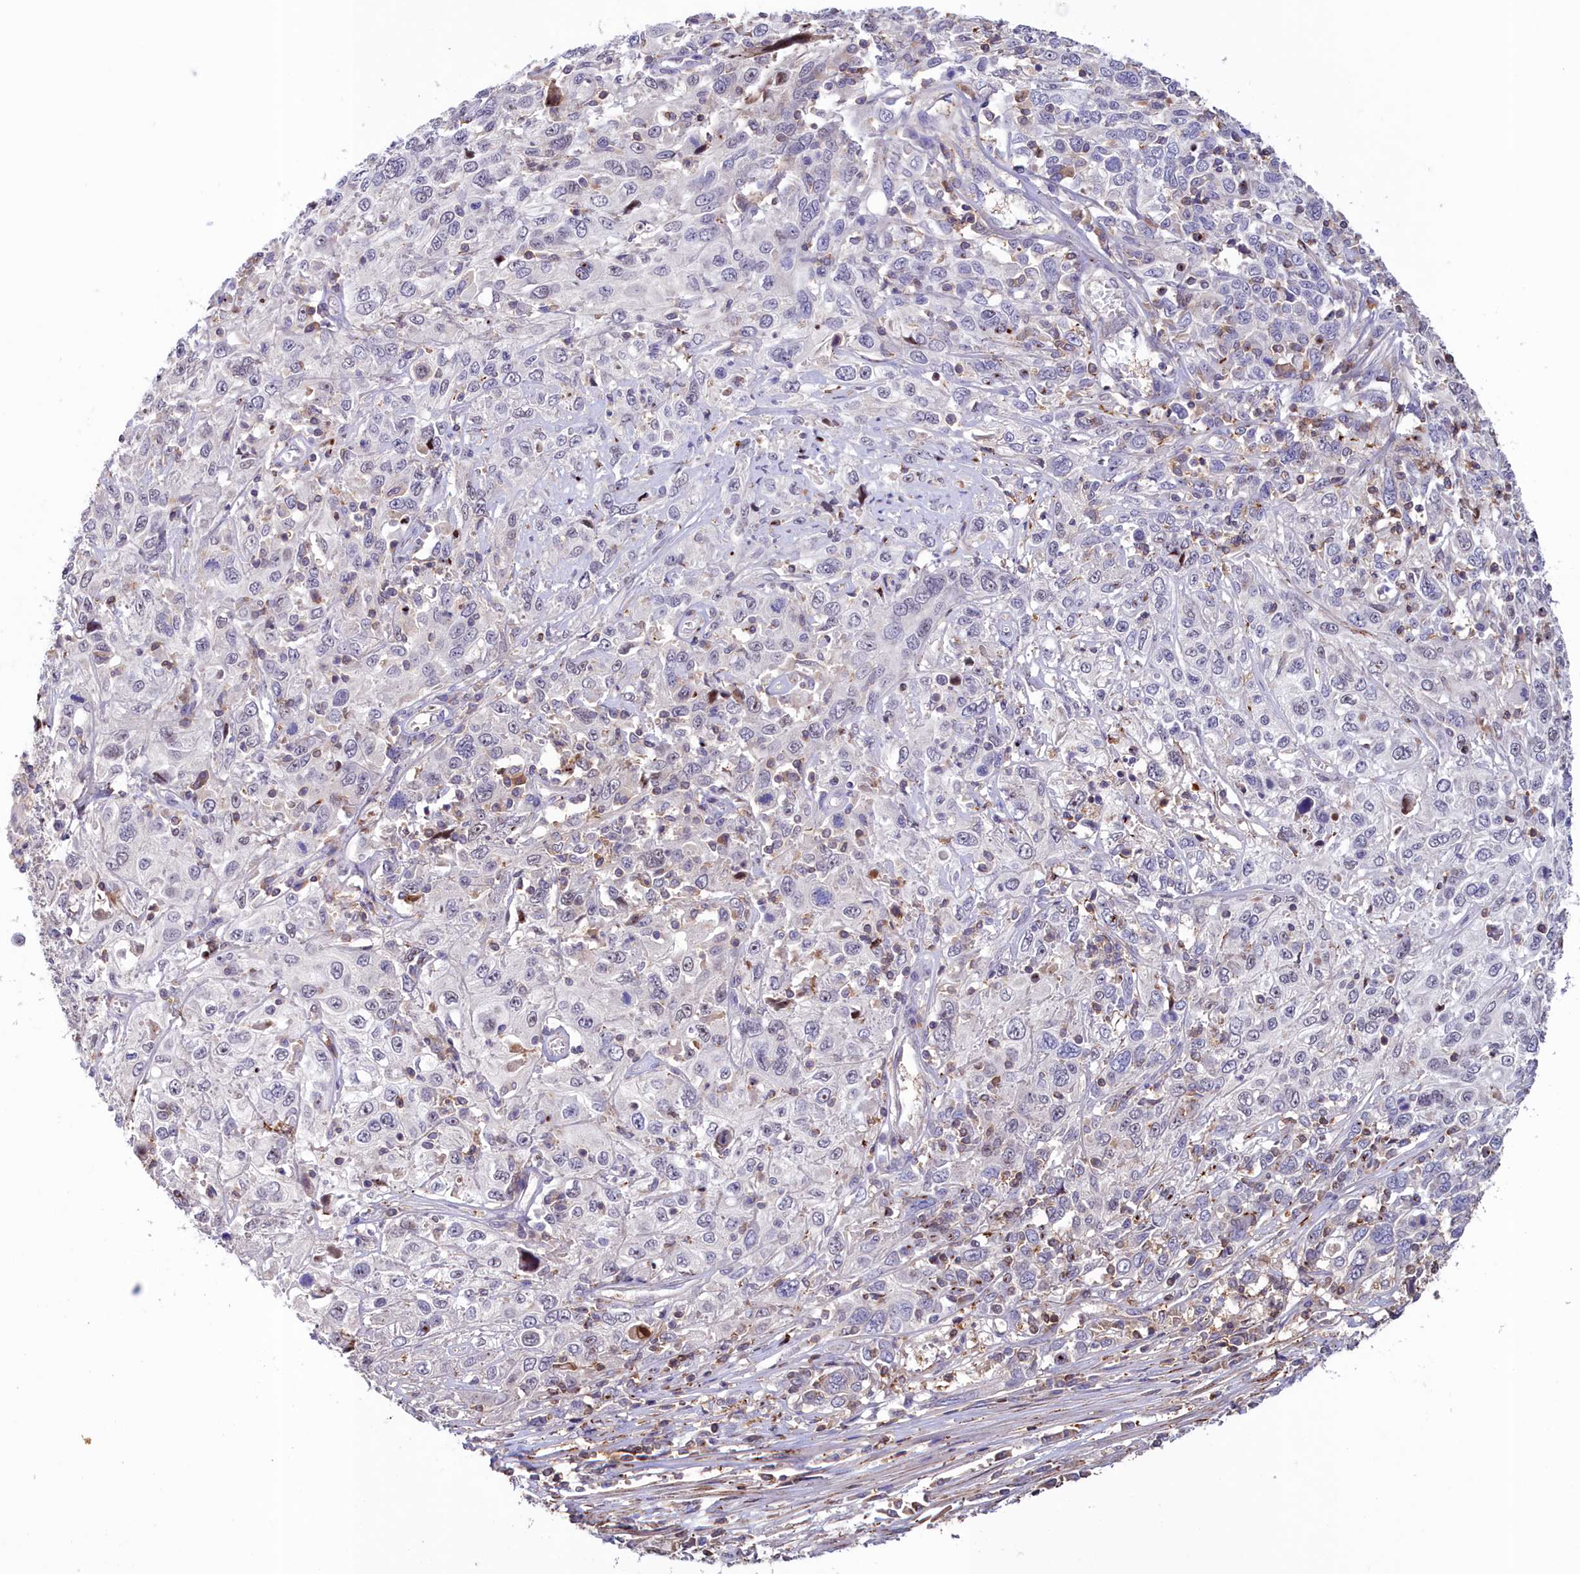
{"staining": {"intensity": "negative", "quantity": "none", "location": "none"}, "tissue": "cervical cancer", "cell_type": "Tumor cells", "image_type": "cancer", "snomed": [{"axis": "morphology", "description": "Squamous cell carcinoma, NOS"}, {"axis": "topography", "description": "Cervix"}], "caption": "Histopathology image shows no protein expression in tumor cells of cervical cancer (squamous cell carcinoma) tissue. (Brightfield microscopy of DAB immunohistochemistry at high magnification).", "gene": "NEURL4", "patient": {"sex": "female", "age": 46}}